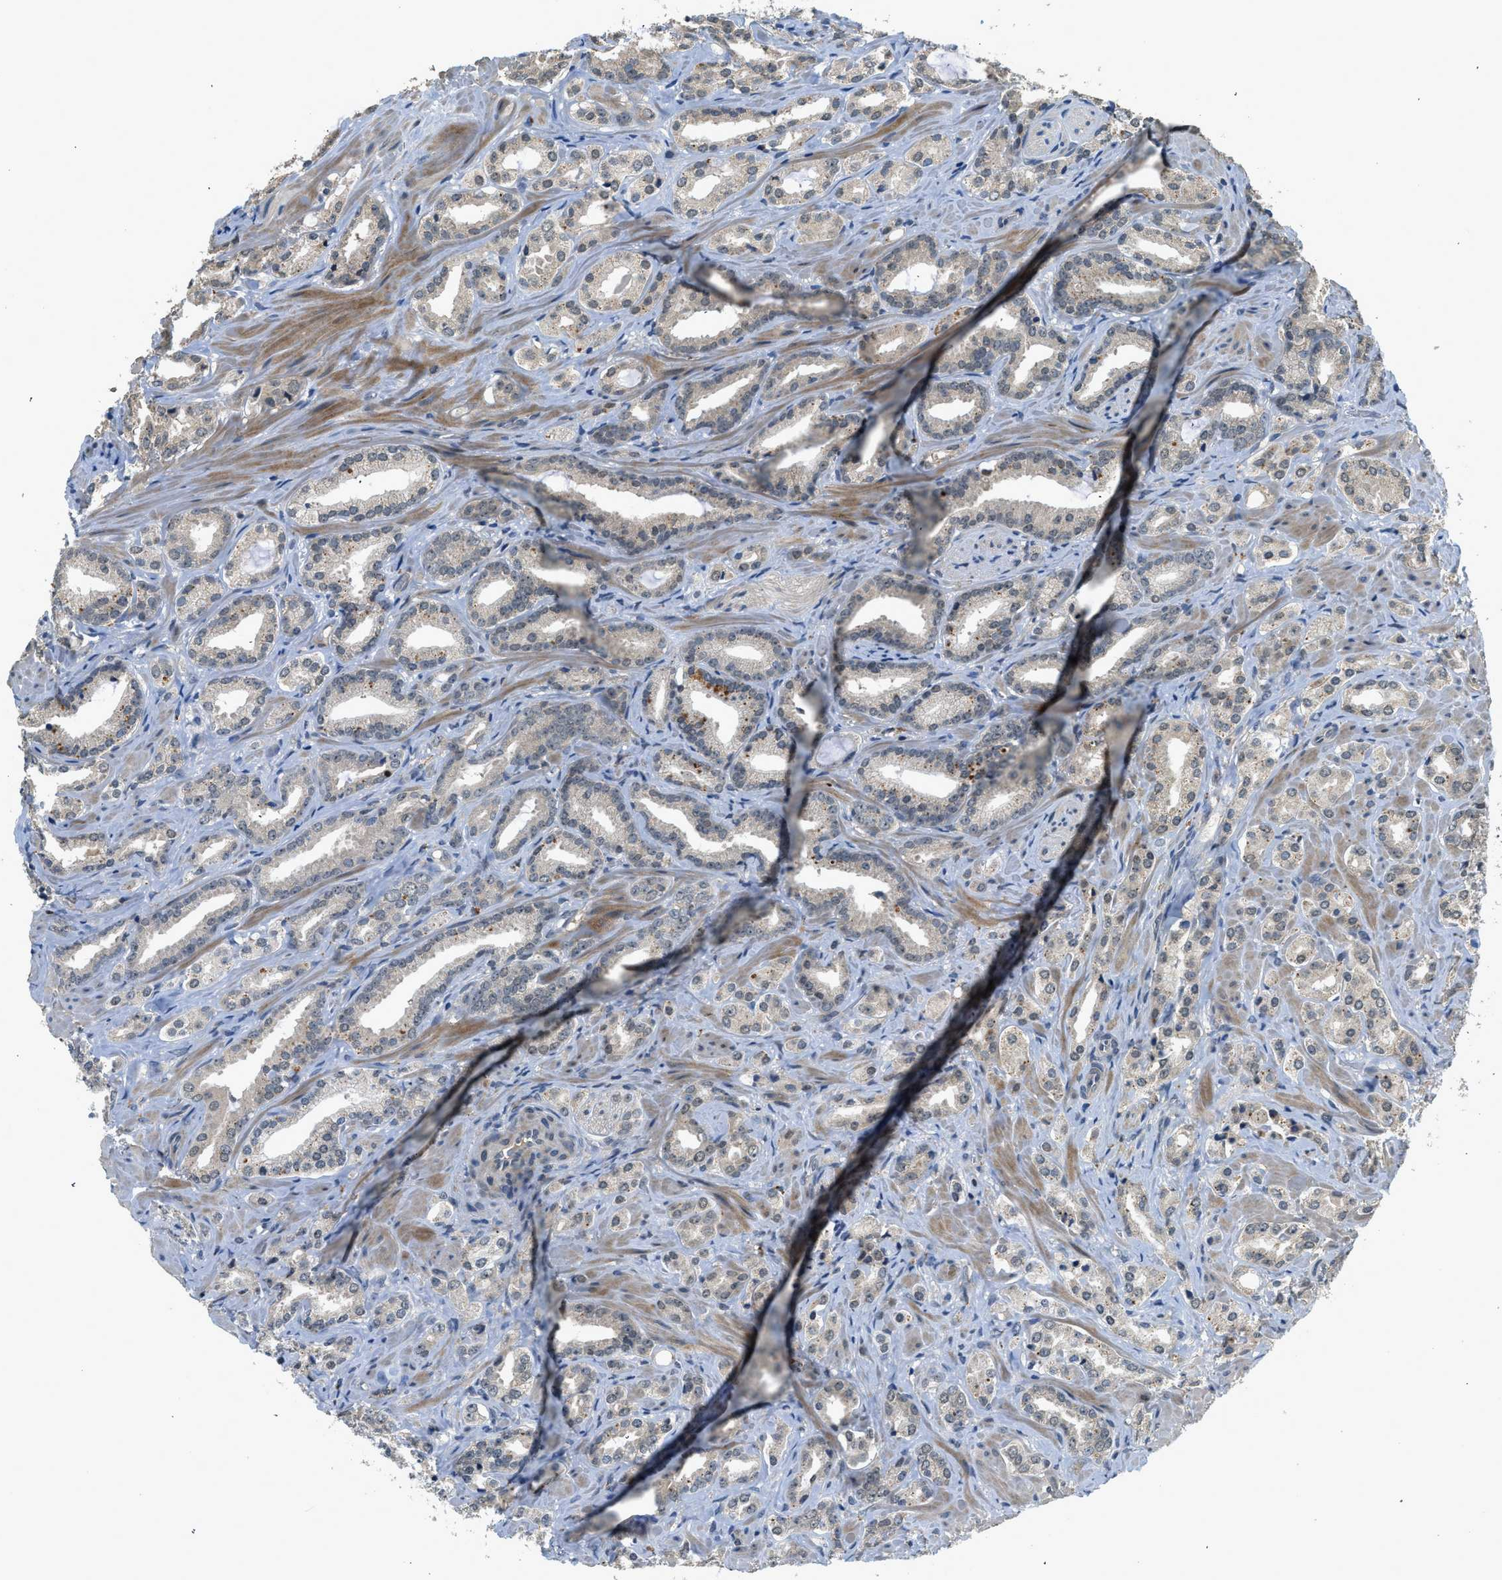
{"staining": {"intensity": "negative", "quantity": "none", "location": "none"}, "tissue": "prostate cancer", "cell_type": "Tumor cells", "image_type": "cancer", "snomed": [{"axis": "morphology", "description": "Adenocarcinoma, High grade"}, {"axis": "topography", "description": "Prostate"}], "caption": "IHC photomicrograph of neoplastic tissue: human high-grade adenocarcinoma (prostate) stained with DAB (3,3'-diaminobenzidine) reveals no significant protein positivity in tumor cells. Brightfield microscopy of immunohistochemistry (IHC) stained with DAB (3,3'-diaminobenzidine) (brown) and hematoxylin (blue), captured at high magnification.", "gene": "SLC15A4", "patient": {"sex": "male", "age": 64}}